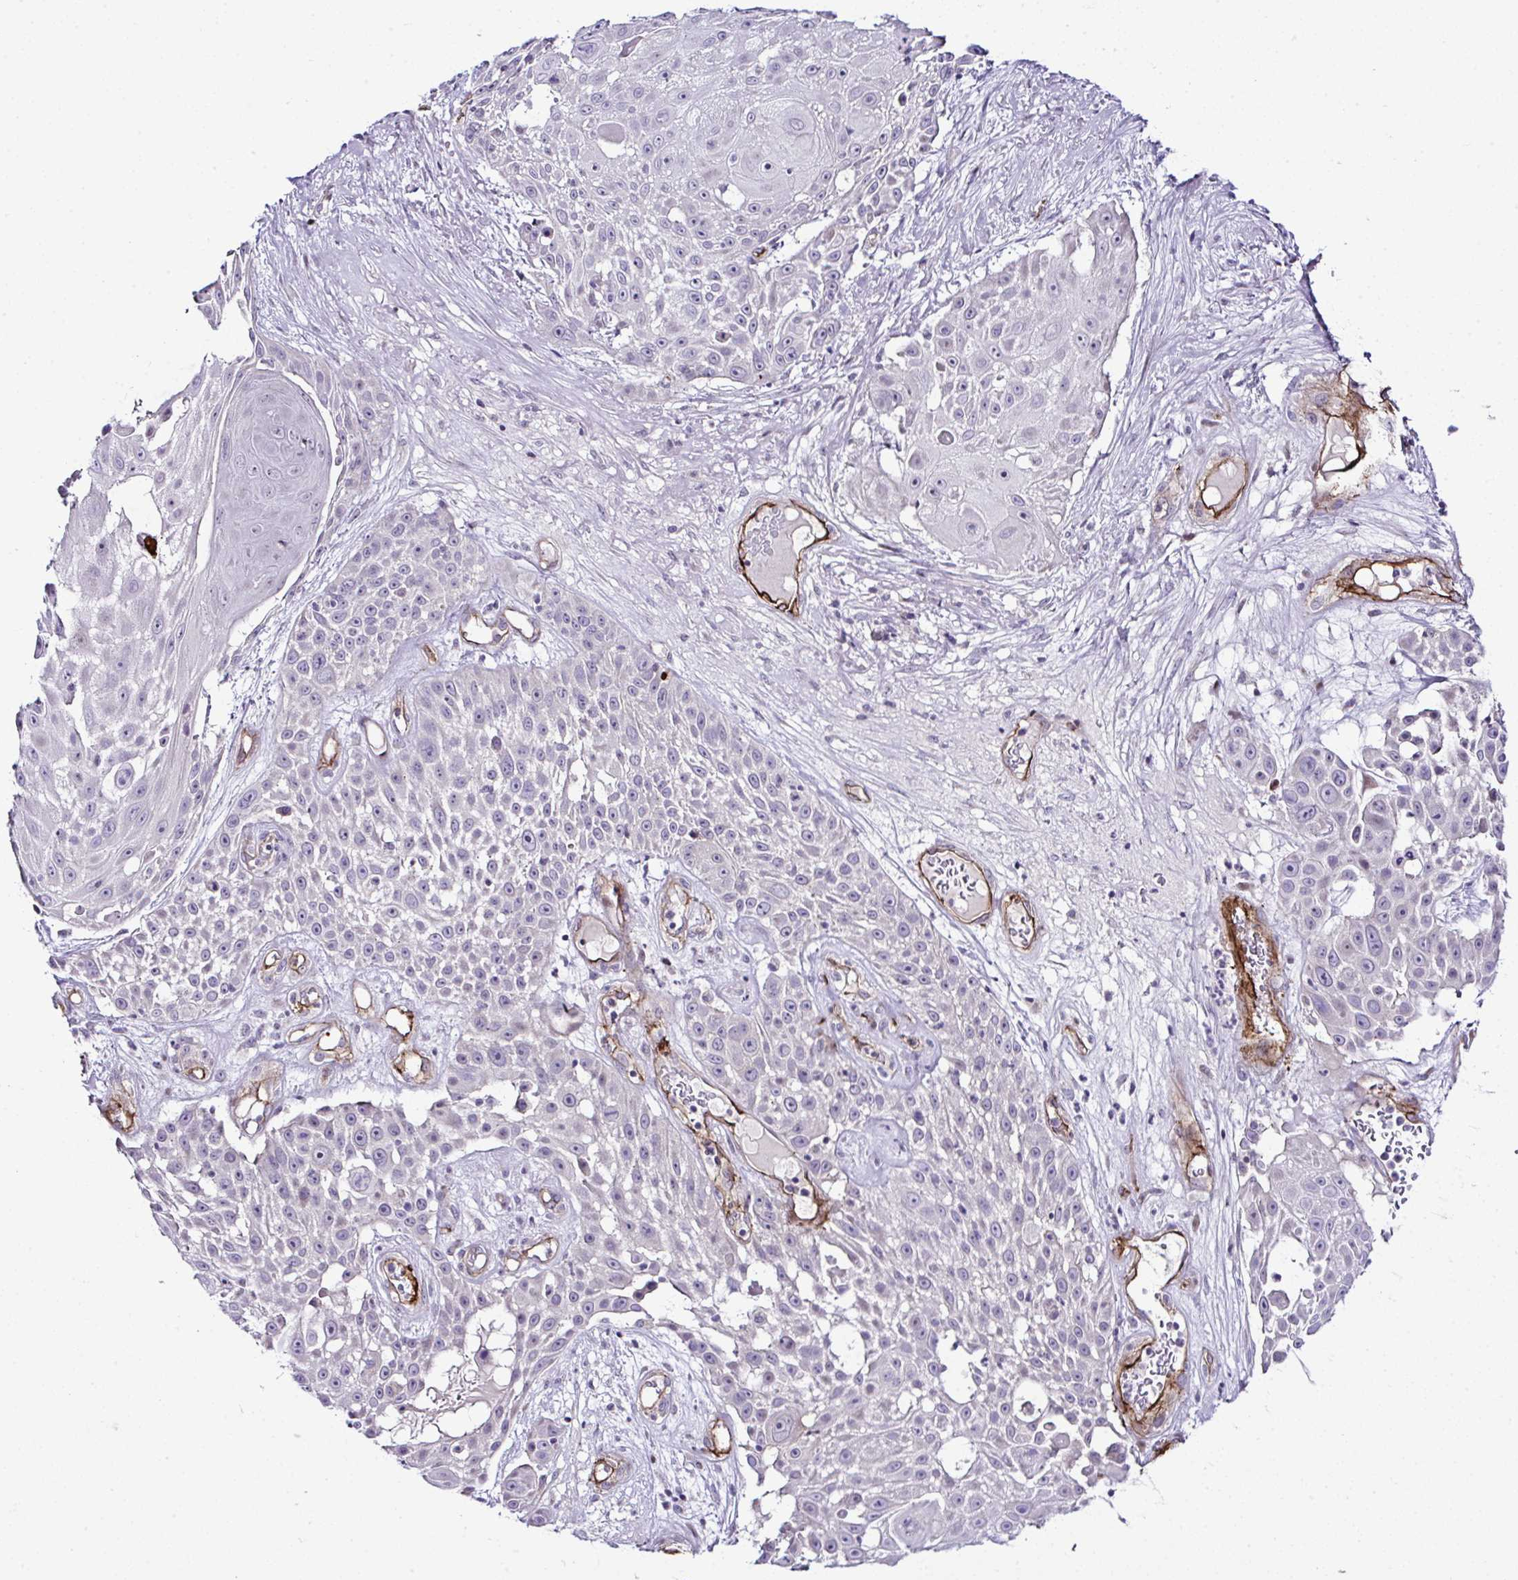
{"staining": {"intensity": "negative", "quantity": "none", "location": "none"}, "tissue": "skin cancer", "cell_type": "Tumor cells", "image_type": "cancer", "snomed": [{"axis": "morphology", "description": "Squamous cell carcinoma, NOS"}, {"axis": "topography", "description": "Skin"}], "caption": "Immunohistochemical staining of human squamous cell carcinoma (skin) displays no significant positivity in tumor cells. The staining is performed using DAB (3,3'-diaminobenzidine) brown chromogen with nuclei counter-stained in using hematoxylin.", "gene": "FBXO34", "patient": {"sex": "female", "age": 86}}